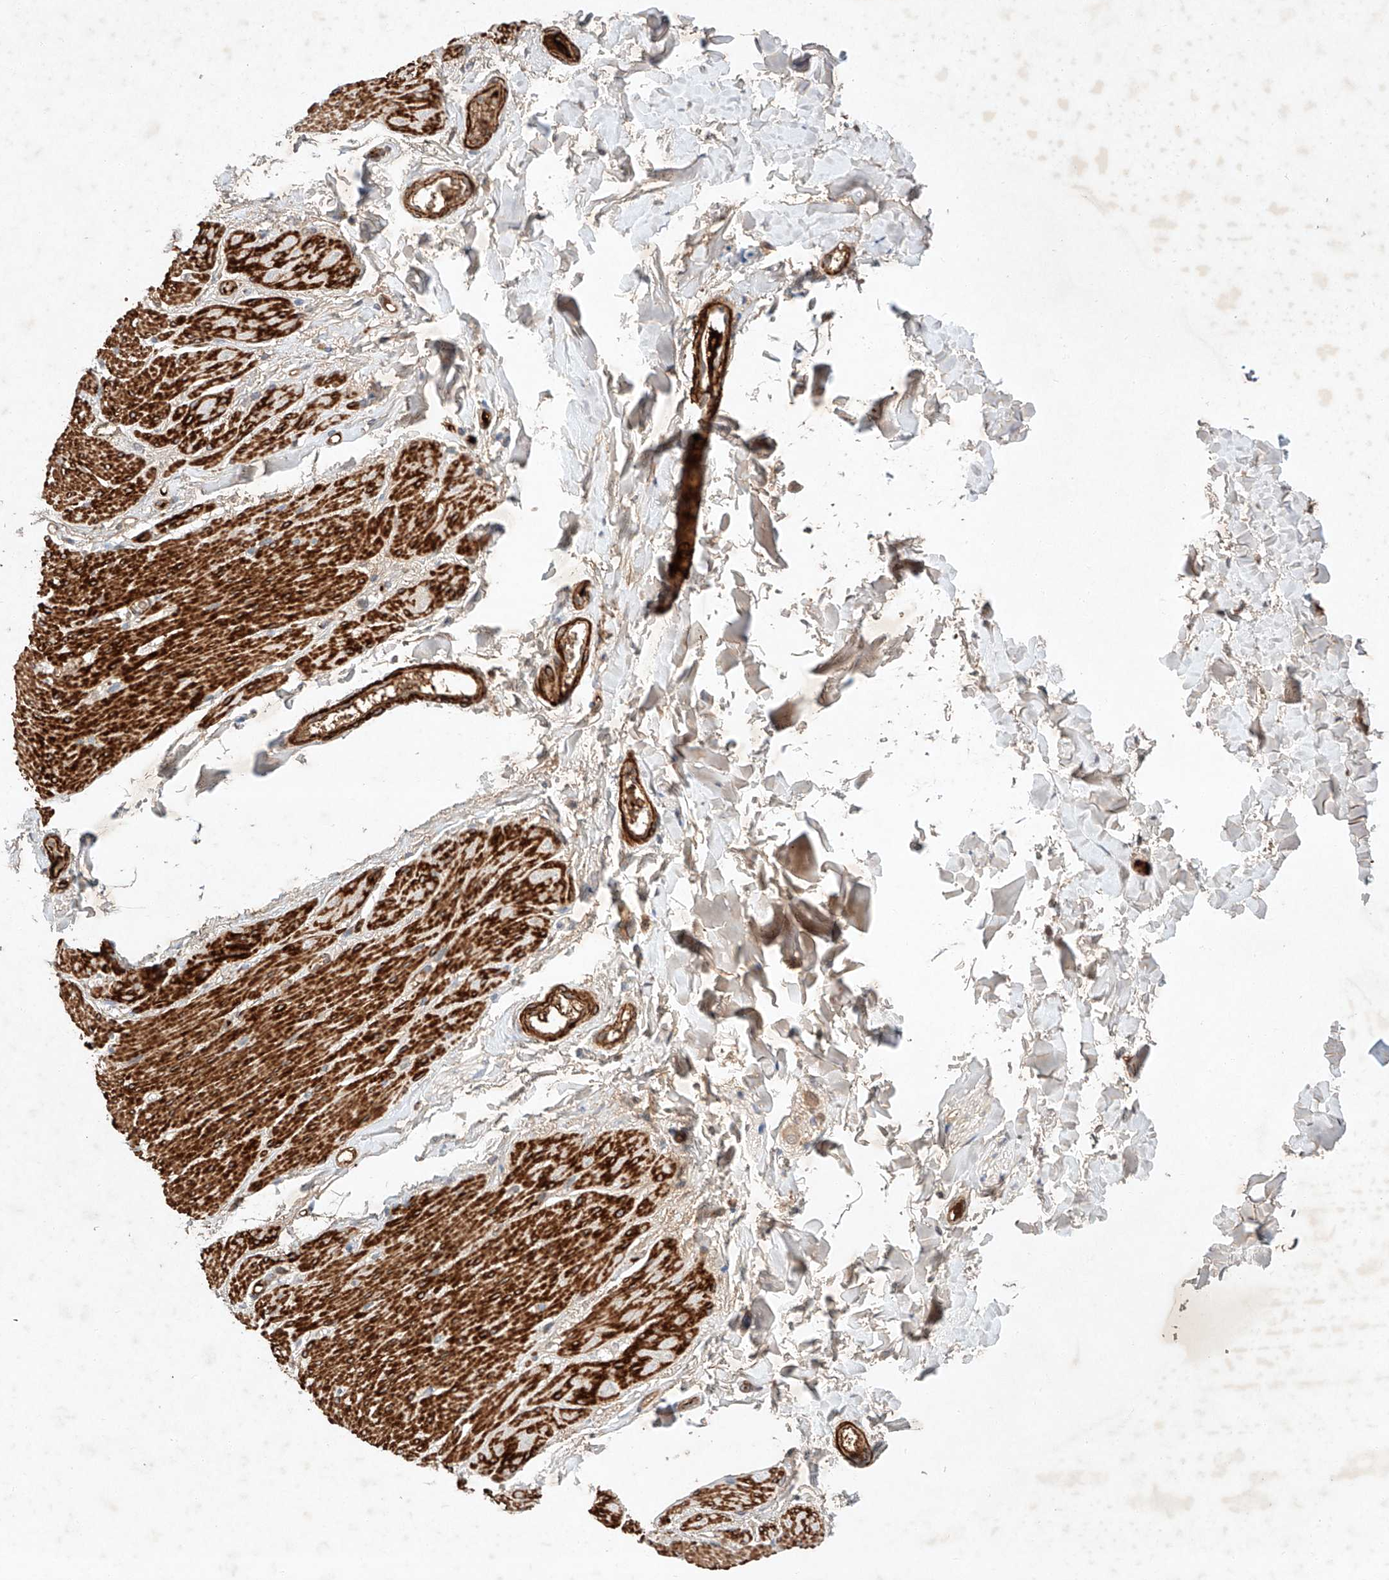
{"staining": {"intensity": "strong", "quantity": ">75%", "location": "cytoplasmic/membranous"}, "tissue": "smooth muscle", "cell_type": "Smooth muscle cells", "image_type": "normal", "snomed": [{"axis": "morphology", "description": "Normal tissue, NOS"}, {"axis": "topography", "description": "Colon"}, {"axis": "topography", "description": "Peripheral nerve tissue"}], "caption": "Strong cytoplasmic/membranous staining for a protein is seen in about >75% of smooth muscle cells of unremarkable smooth muscle using immunohistochemistry (IHC).", "gene": "ARHGAP33", "patient": {"sex": "female", "age": 61}}